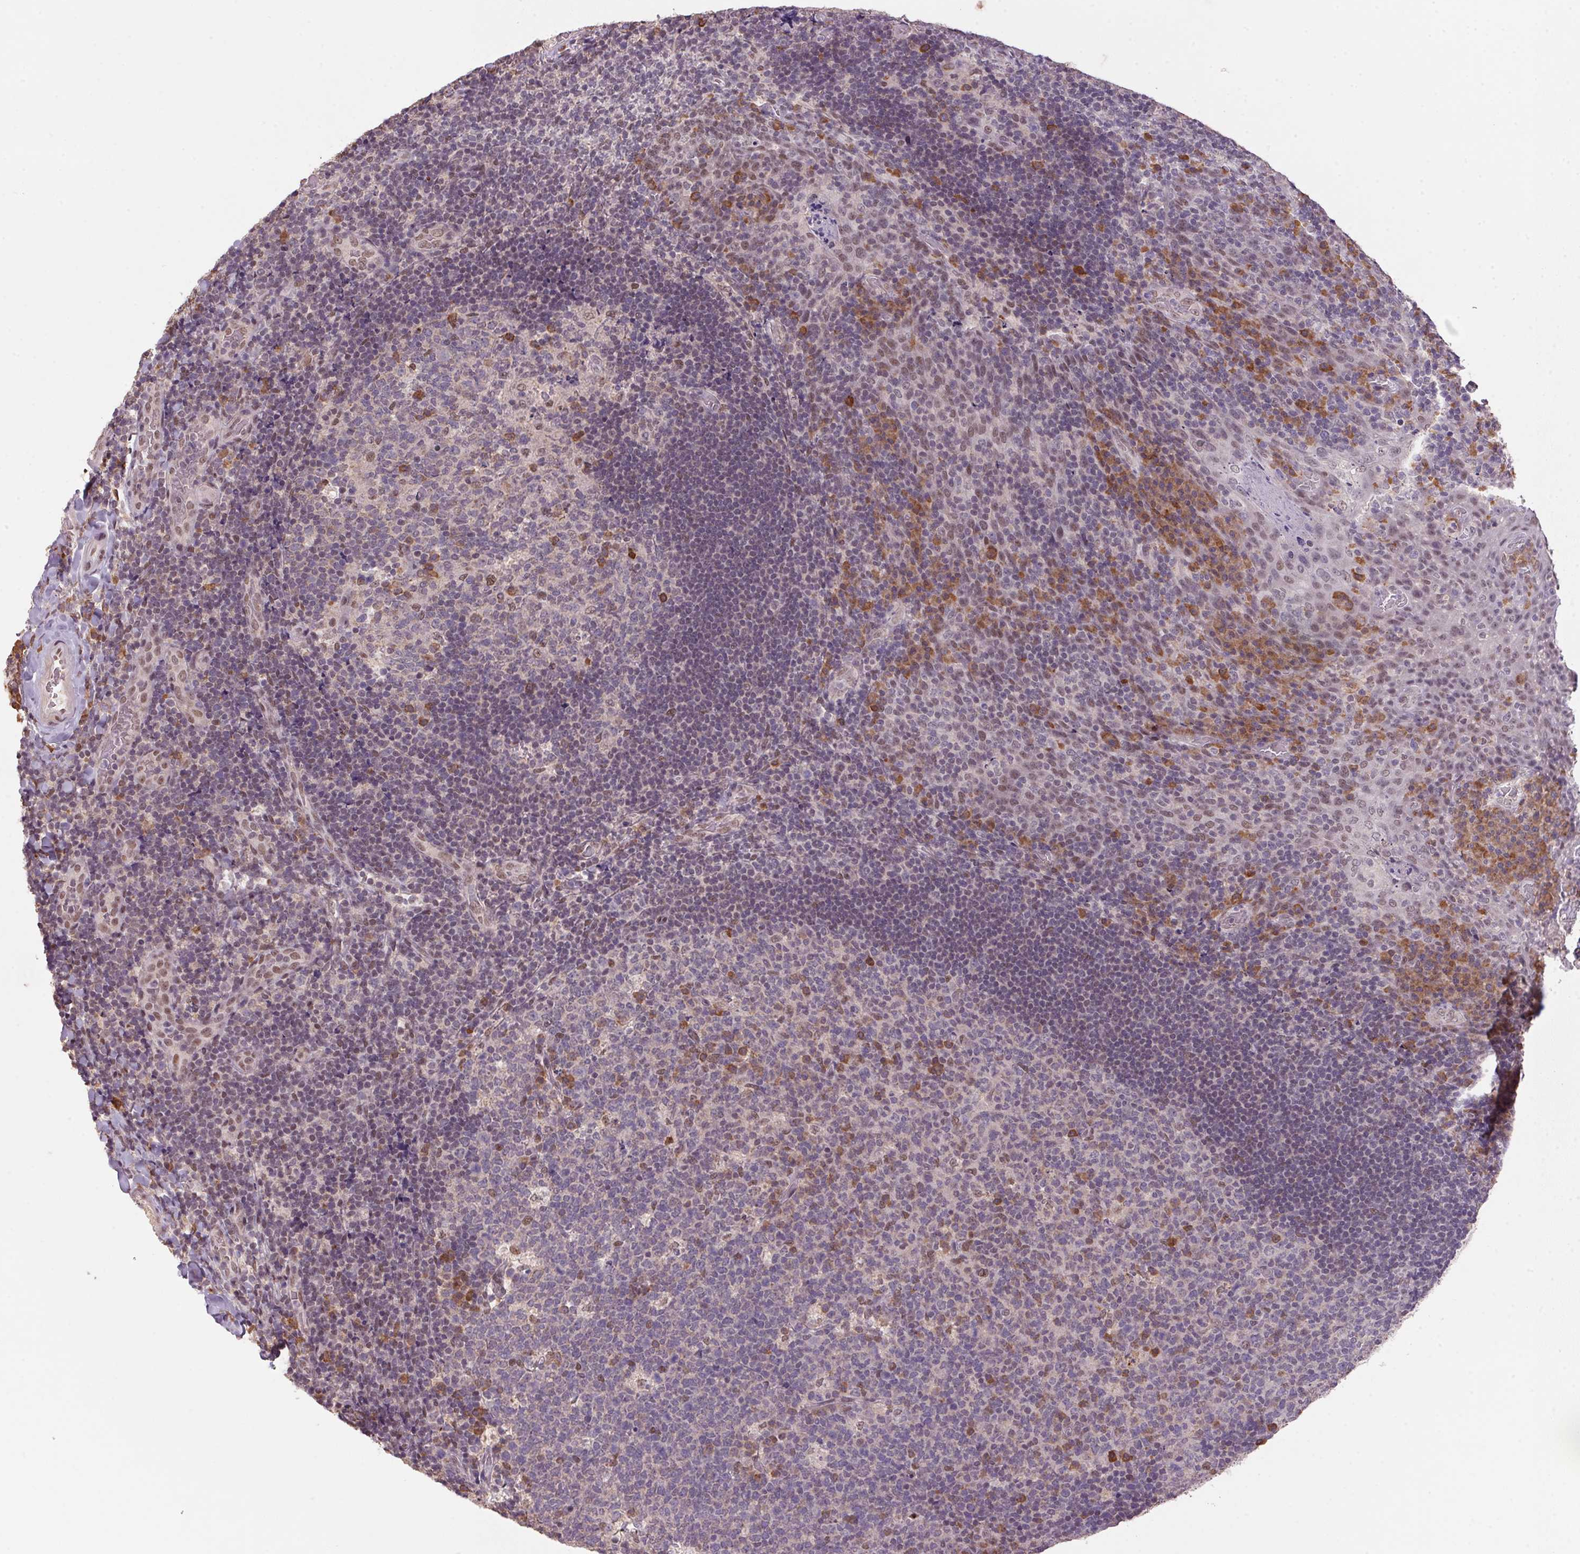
{"staining": {"intensity": "moderate", "quantity": "<25%", "location": "cytoplasmic/membranous"}, "tissue": "tonsil", "cell_type": "Germinal center cells", "image_type": "normal", "snomed": [{"axis": "morphology", "description": "Normal tissue, NOS"}, {"axis": "topography", "description": "Tonsil"}], "caption": "The photomicrograph demonstrates immunohistochemical staining of benign tonsil. There is moderate cytoplasmic/membranous expression is appreciated in approximately <25% of germinal center cells.", "gene": "ZBTB4", "patient": {"sex": "male", "age": 17}}